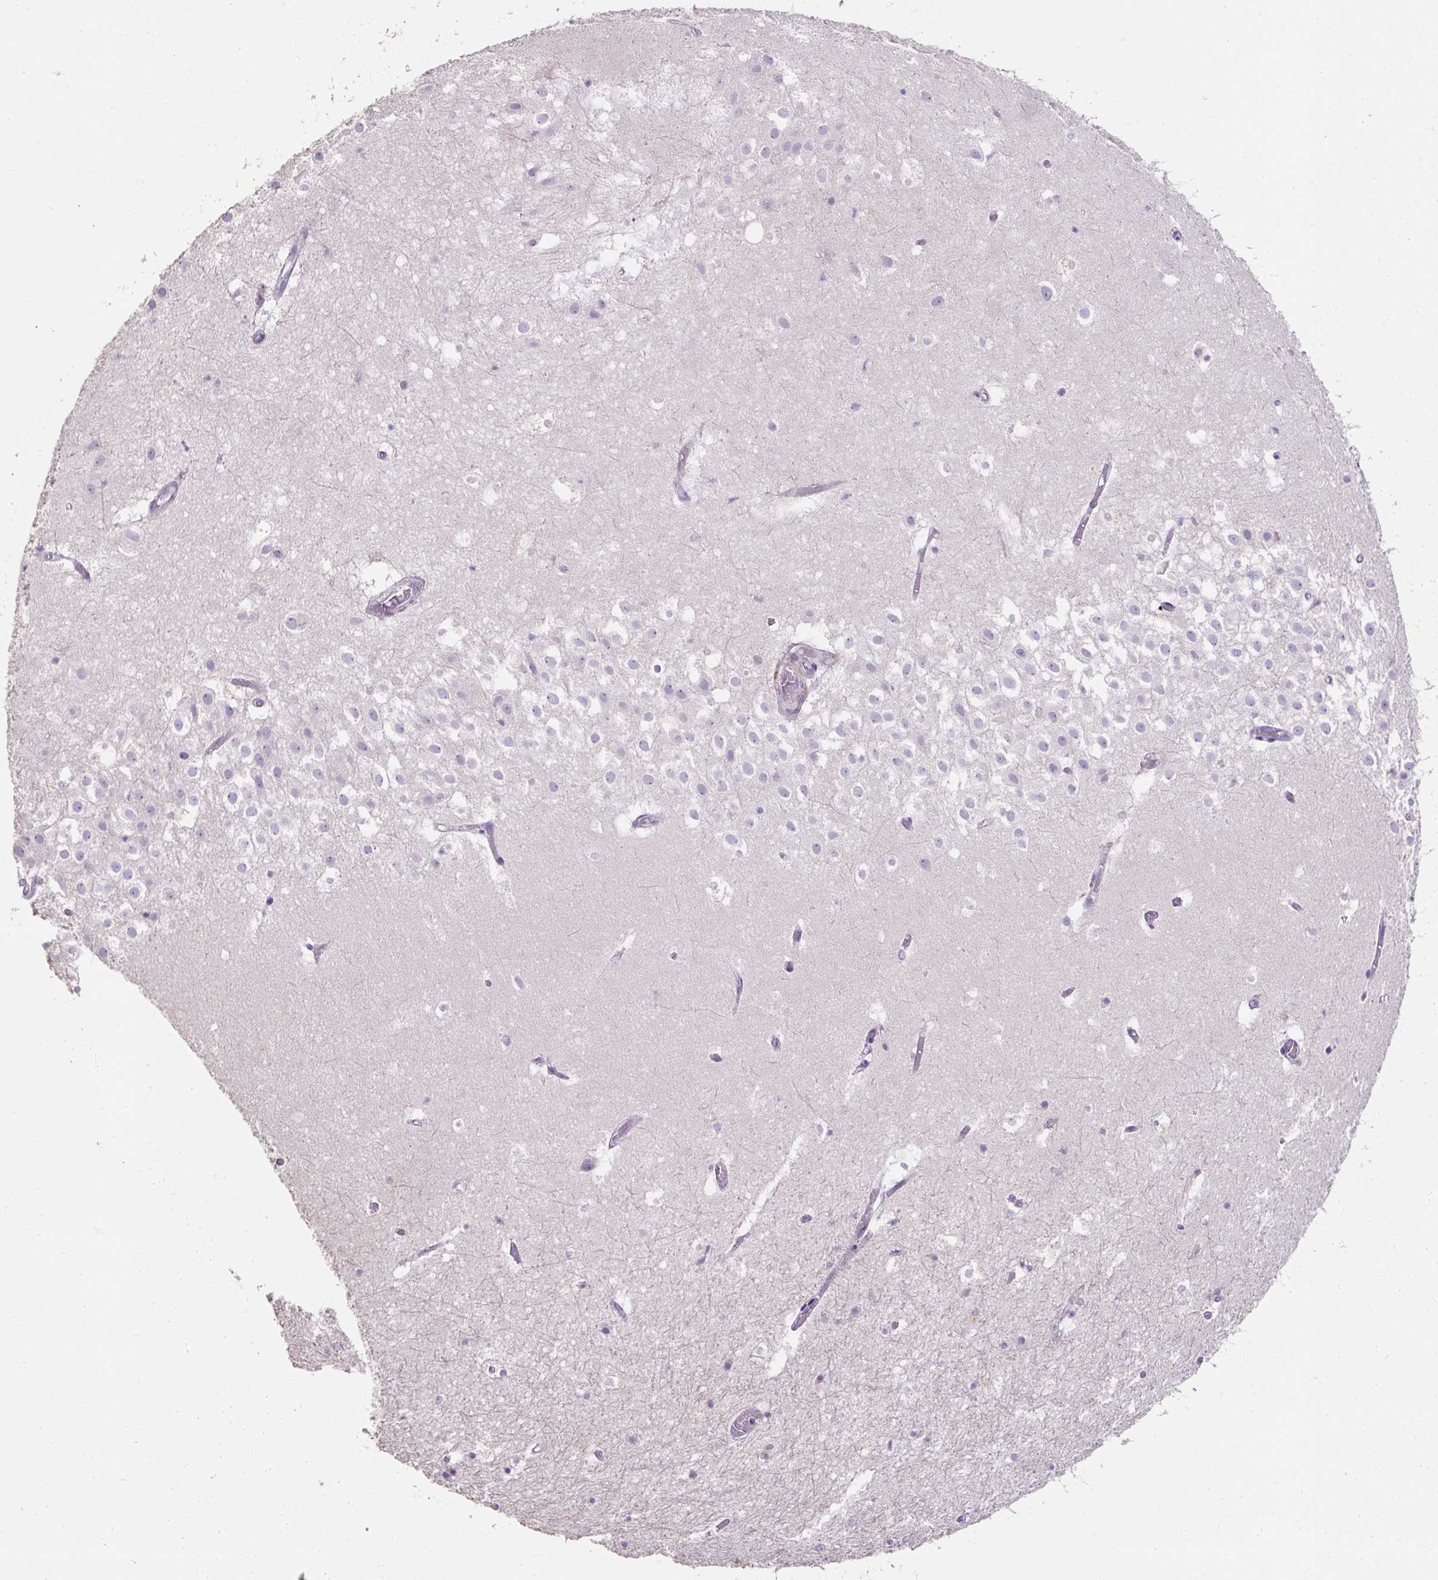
{"staining": {"intensity": "negative", "quantity": "none", "location": "none"}, "tissue": "hippocampus", "cell_type": "Glial cells", "image_type": "normal", "snomed": [{"axis": "morphology", "description": "Normal tissue, NOS"}, {"axis": "topography", "description": "Hippocampus"}], "caption": "This is a image of immunohistochemistry (IHC) staining of unremarkable hippocampus, which shows no expression in glial cells.", "gene": "C2CD4C", "patient": {"sex": "female", "age": 52}}